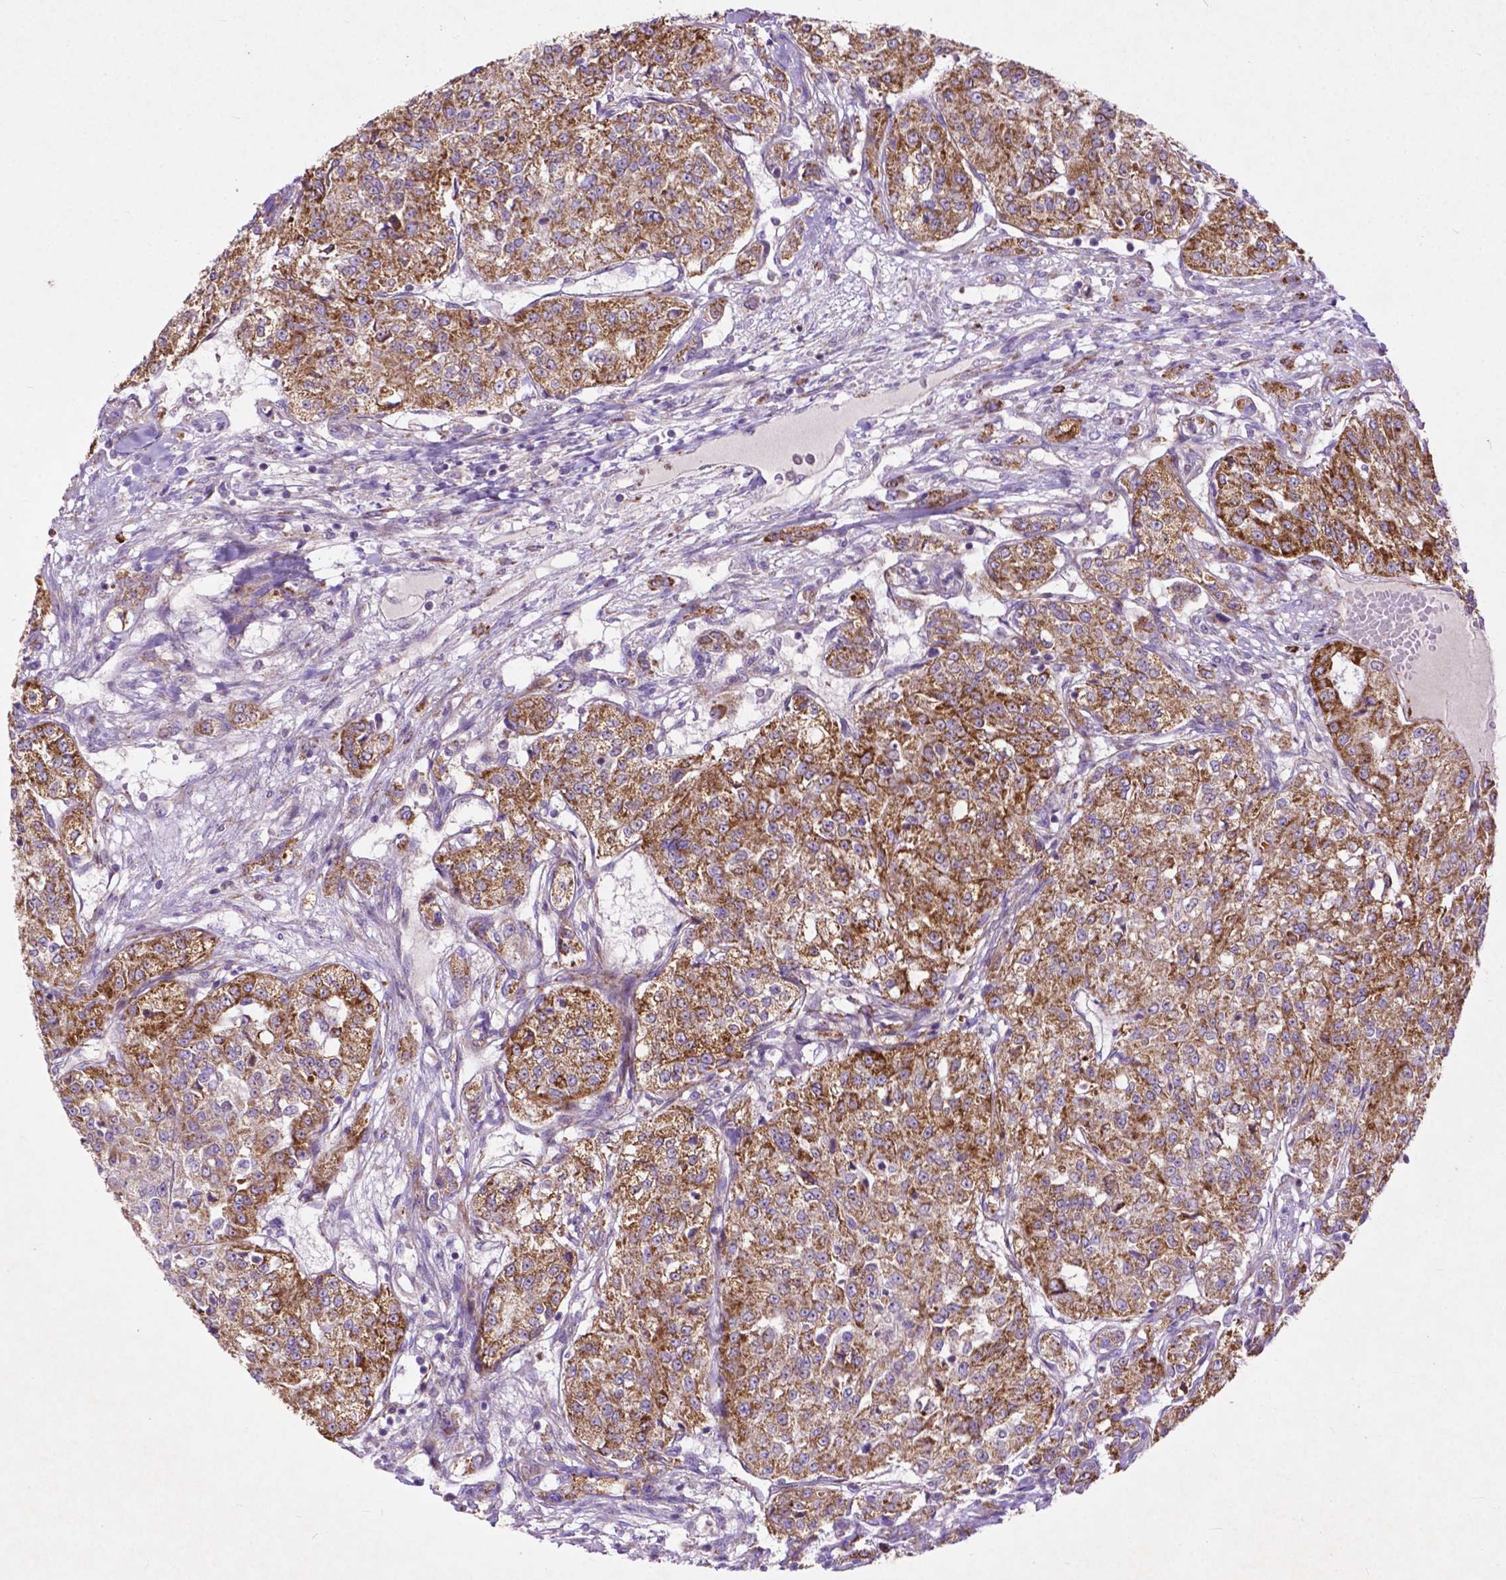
{"staining": {"intensity": "moderate", "quantity": ">75%", "location": "cytoplasmic/membranous"}, "tissue": "renal cancer", "cell_type": "Tumor cells", "image_type": "cancer", "snomed": [{"axis": "morphology", "description": "Adenocarcinoma, NOS"}, {"axis": "topography", "description": "Kidney"}], "caption": "Tumor cells show medium levels of moderate cytoplasmic/membranous expression in about >75% of cells in human renal adenocarcinoma.", "gene": "THEGL", "patient": {"sex": "female", "age": 63}}